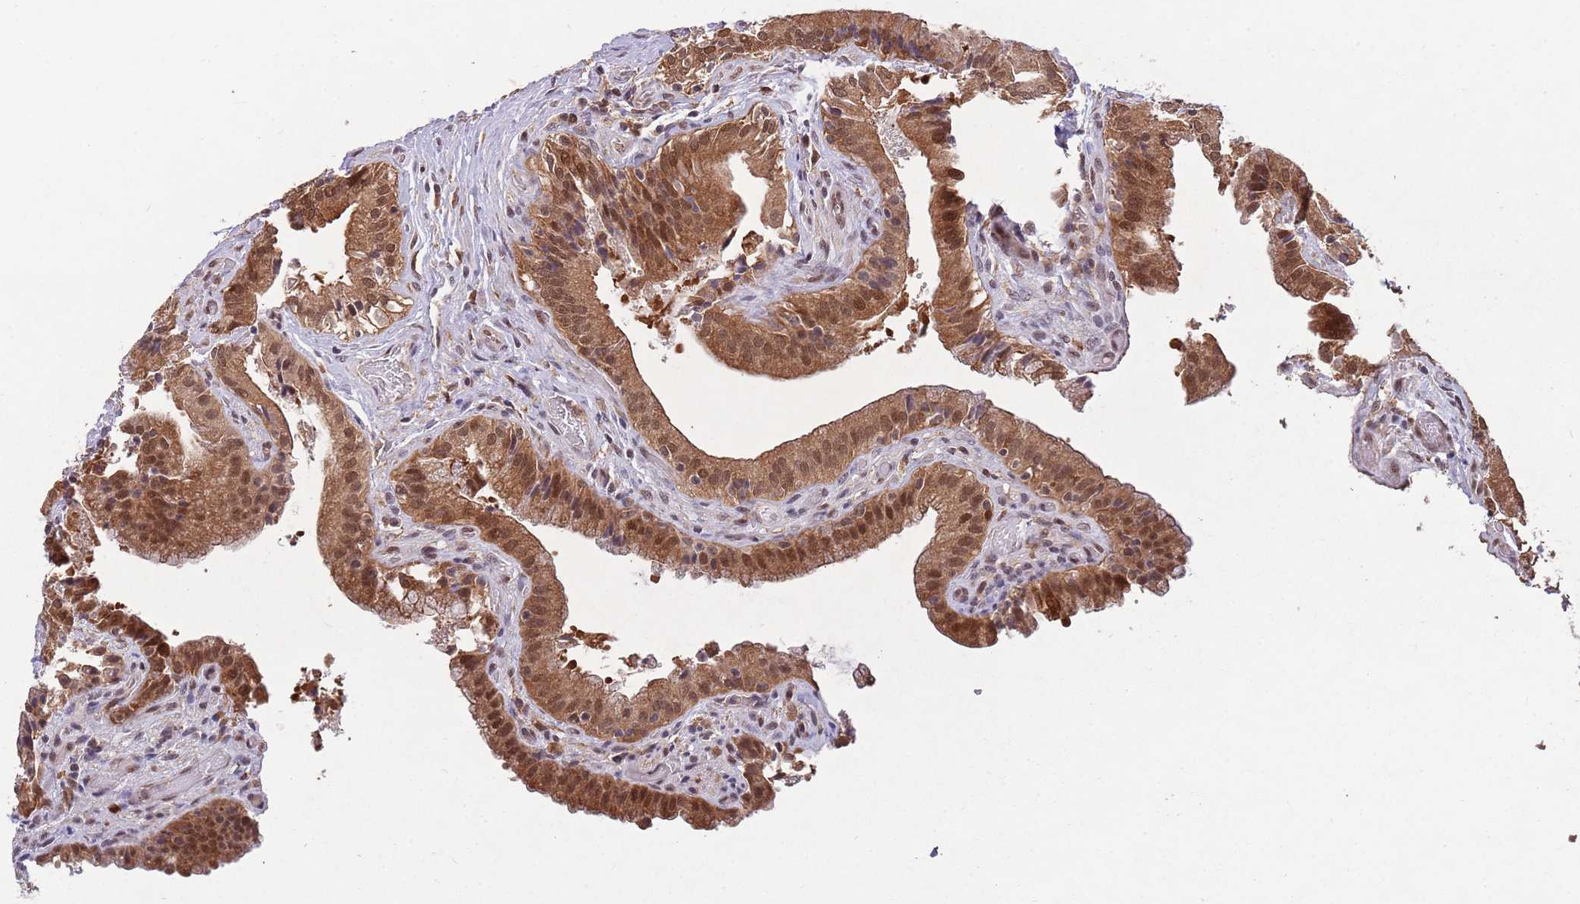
{"staining": {"intensity": "strong", "quantity": ">75%", "location": "cytoplasmic/membranous,nuclear"}, "tissue": "gallbladder", "cell_type": "Glandular cells", "image_type": "normal", "snomed": [{"axis": "morphology", "description": "Normal tissue, NOS"}, {"axis": "topography", "description": "Gallbladder"}], "caption": "Normal gallbladder demonstrates strong cytoplasmic/membranous,nuclear positivity in approximately >75% of glandular cells.", "gene": "ZNF639", "patient": {"sex": "male", "age": 24}}